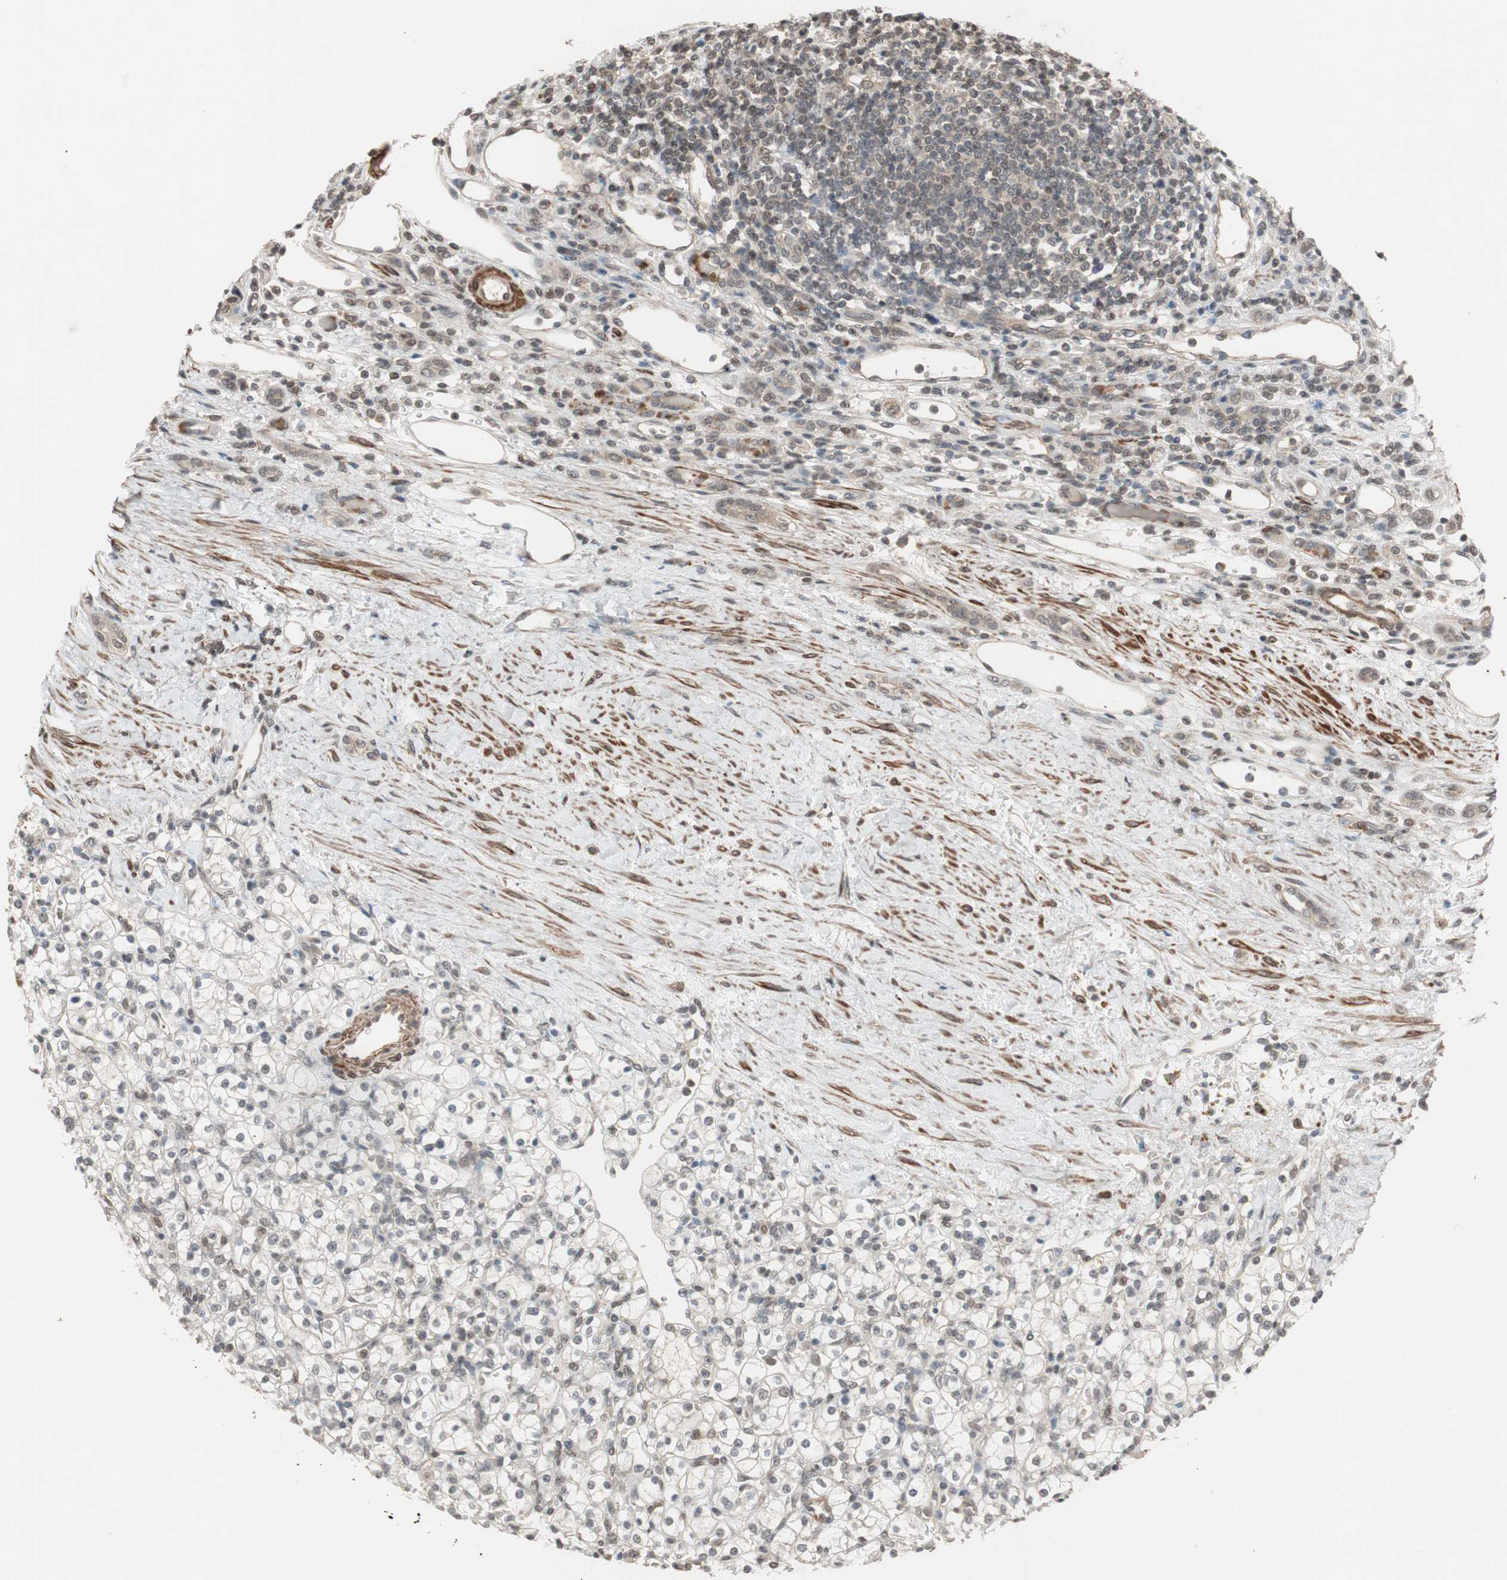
{"staining": {"intensity": "weak", "quantity": "<25%", "location": "nuclear"}, "tissue": "renal cancer", "cell_type": "Tumor cells", "image_type": "cancer", "snomed": [{"axis": "morphology", "description": "Normal tissue, NOS"}, {"axis": "morphology", "description": "Adenocarcinoma, NOS"}, {"axis": "topography", "description": "Kidney"}], "caption": "Renal cancer was stained to show a protein in brown. There is no significant staining in tumor cells.", "gene": "DRAP1", "patient": {"sex": "female", "age": 55}}